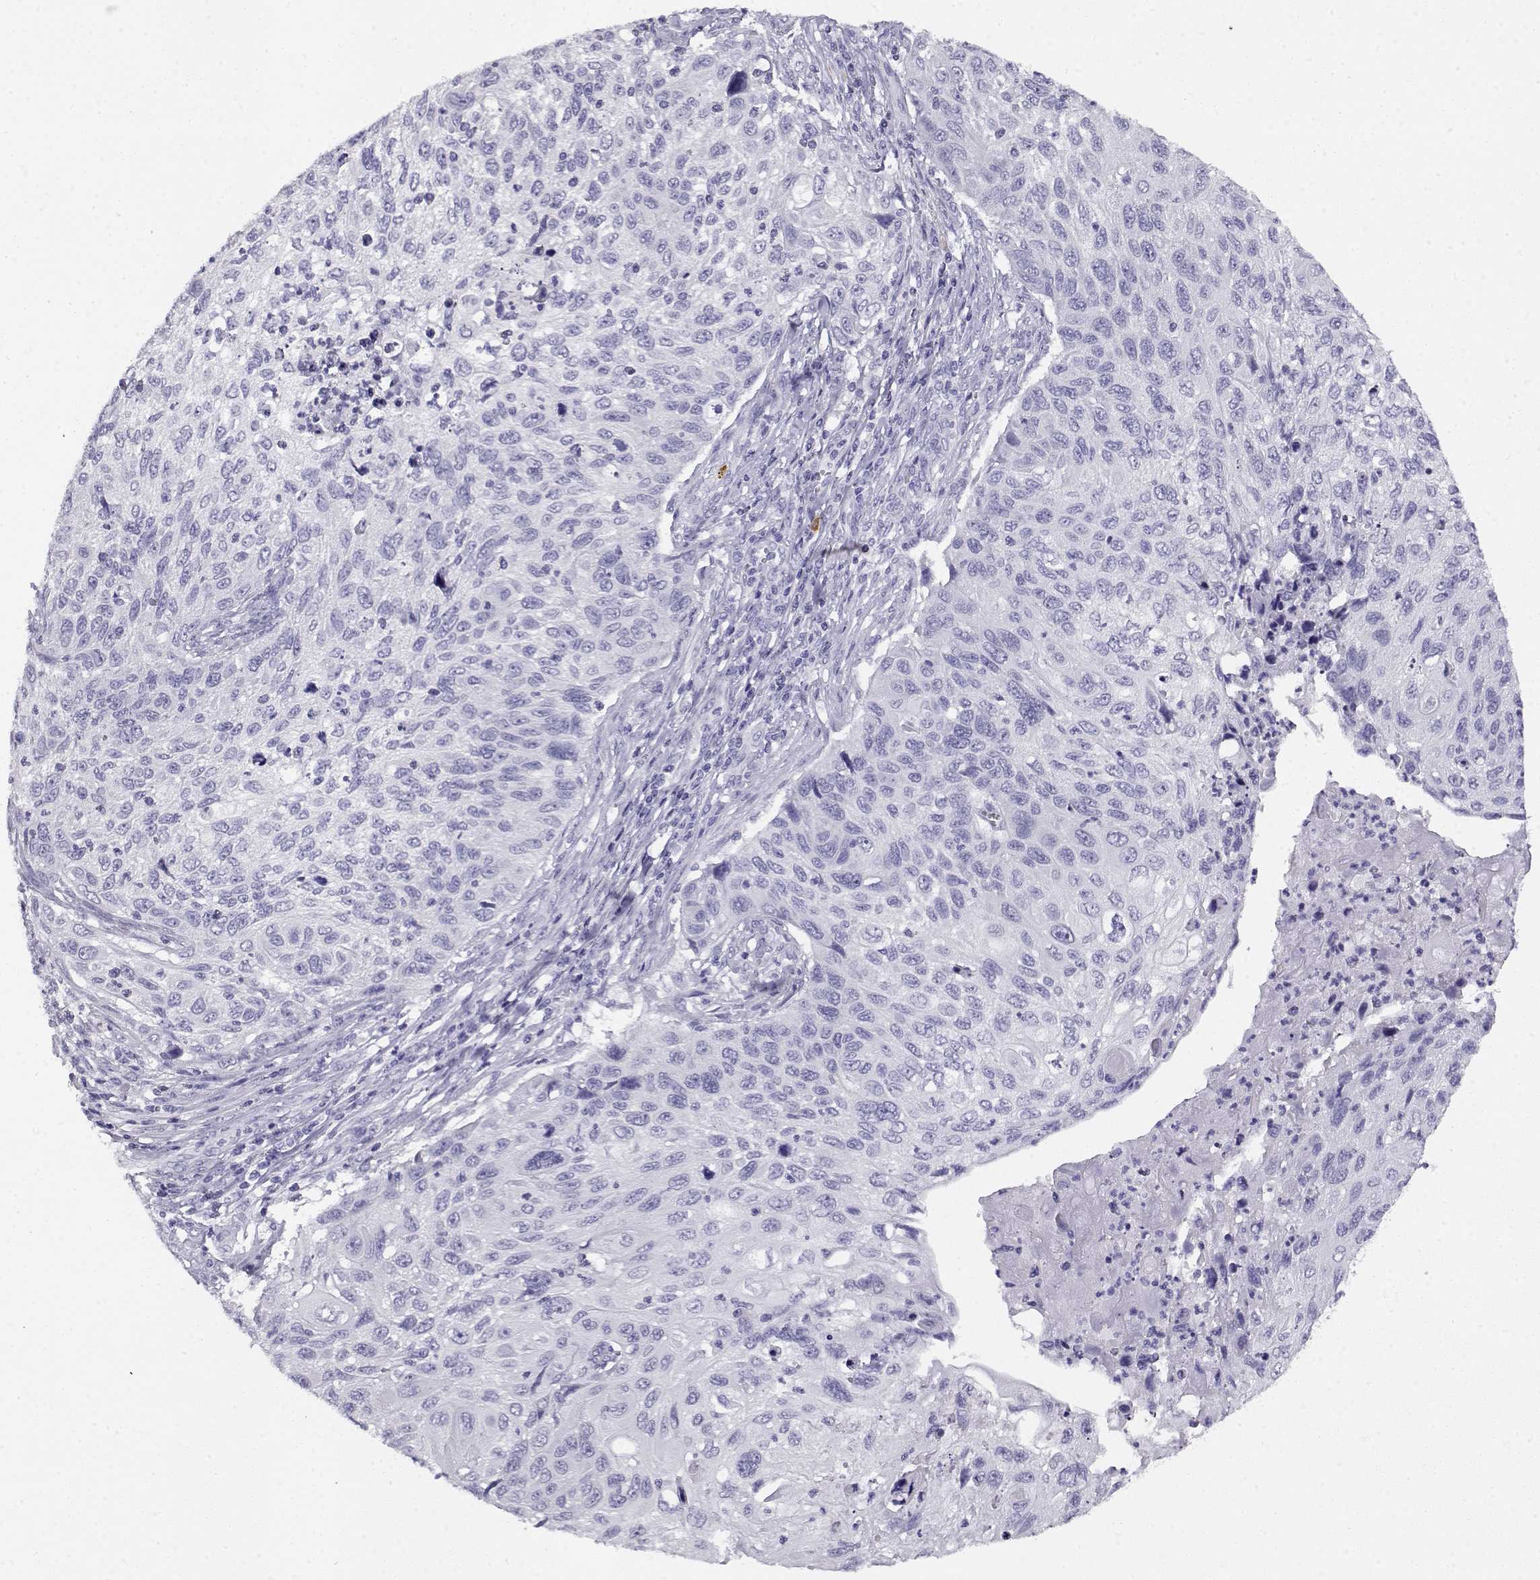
{"staining": {"intensity": "negative", "quantity": "none", "location": "none"}, "tissue": "cervical cancer", "cell_type": "Tumor cells", "image_type": "cancer", "snomed": [{"axis": "morphology", "description": "Squamous cell carcinoma, NOS"}, {"axis": "topography", "description": "Cervix"}], "caption": "Tumor cells are negative for brown protein staining in cervical squamous cell carcinoma. (Immunohistochemistry, brightfield microscopy, high magnification).", "gene": "CABS1", "patient": {"sex": "female", "age": 70}}